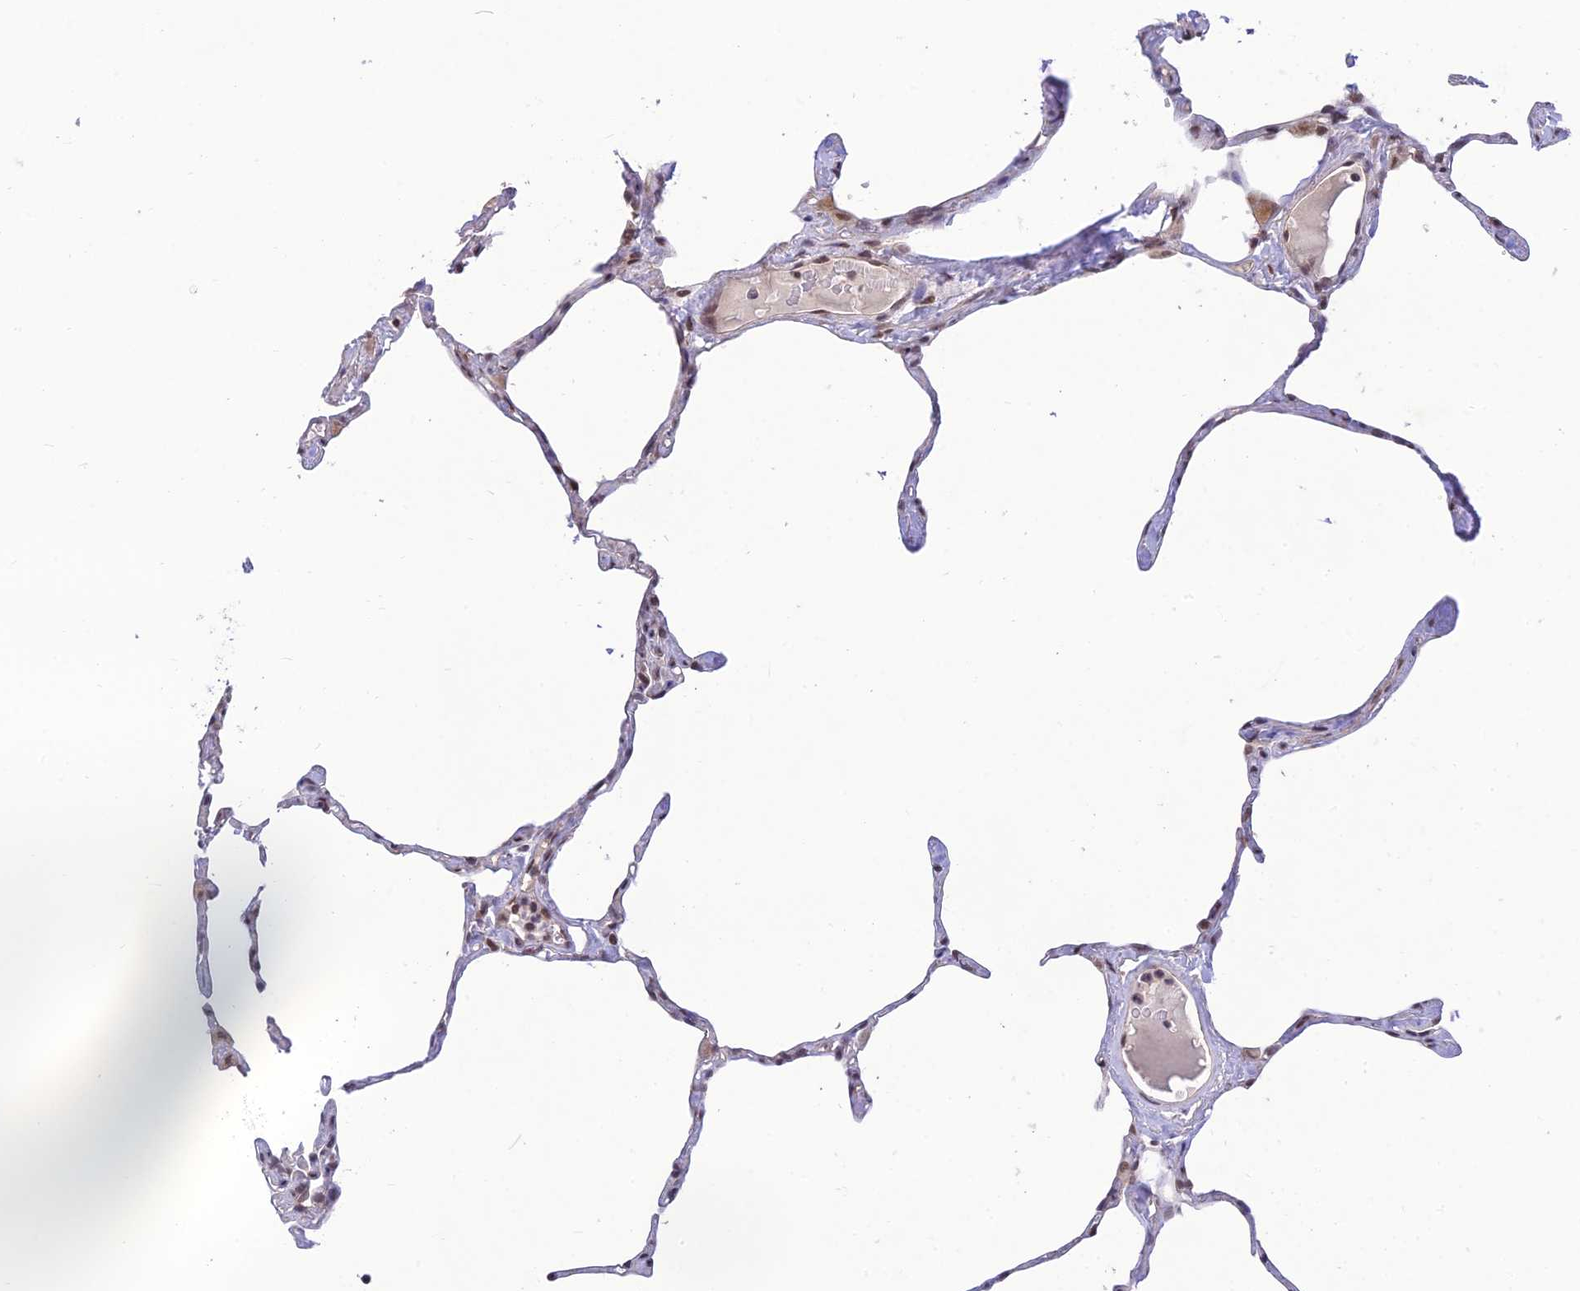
{"staining": {"intensity": "moderate", "quantity": "<25%", "location": "nuclear"}, "tissue": "lung", "cell_type": "Alveolar cells", "image_type": "normal", "snomed": [{"axis": "morphology", "description": "Normal tissue, NOS"}, {"axis": "topography", "description": "Lung"}], "caption": "Normal lung shows moderate nuclear staining in about <25% of alveolar cells, visualized by immunohistochemistry.", "gene": "MICOS13", "patient": {"sex": "male", "age": 65}}